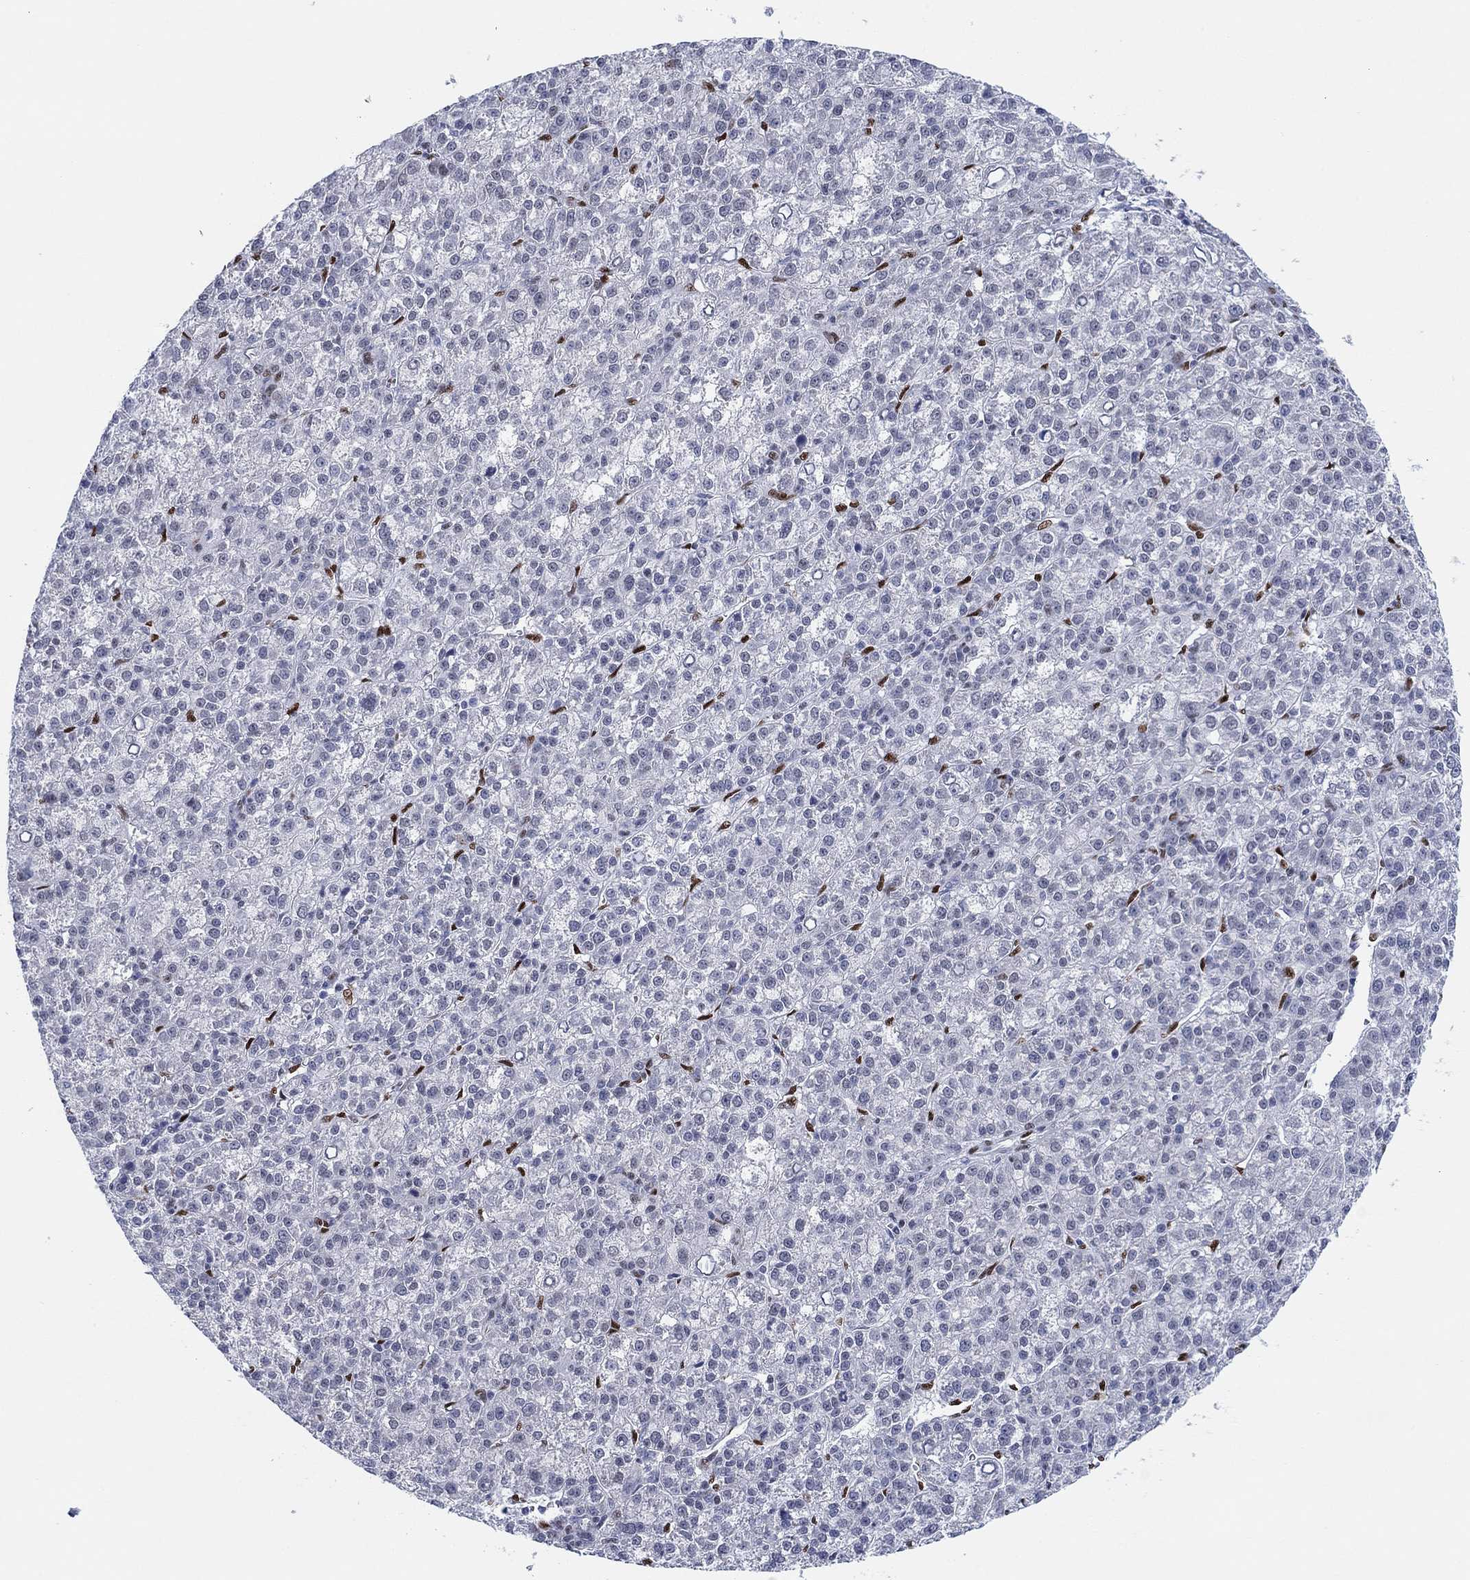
{"staining": {"intensity": "negative", "quantity": "none", "location": "none"}, "tissue": "liver cancer", "cell_type": "Tumor cells", "image_type": "cancer", "snomed": [{"axis": "morphology", "description": "Carcinoma, Hepatocellular, NOS"}, {"axis": "topography", "description": "Liver"}], "caption": "Immunohistochemical staining of human liver cancer (hepatocellular carcinoma) shows no significant staining in tumor cells. The staining was performed using DAB to visualize the protein expression in brown, while the nuclei were stained in blue with hematoxylin (Magnification: 20x).", "gene": "ZEB1", "patient": {"sex": "female", "age": 60}}